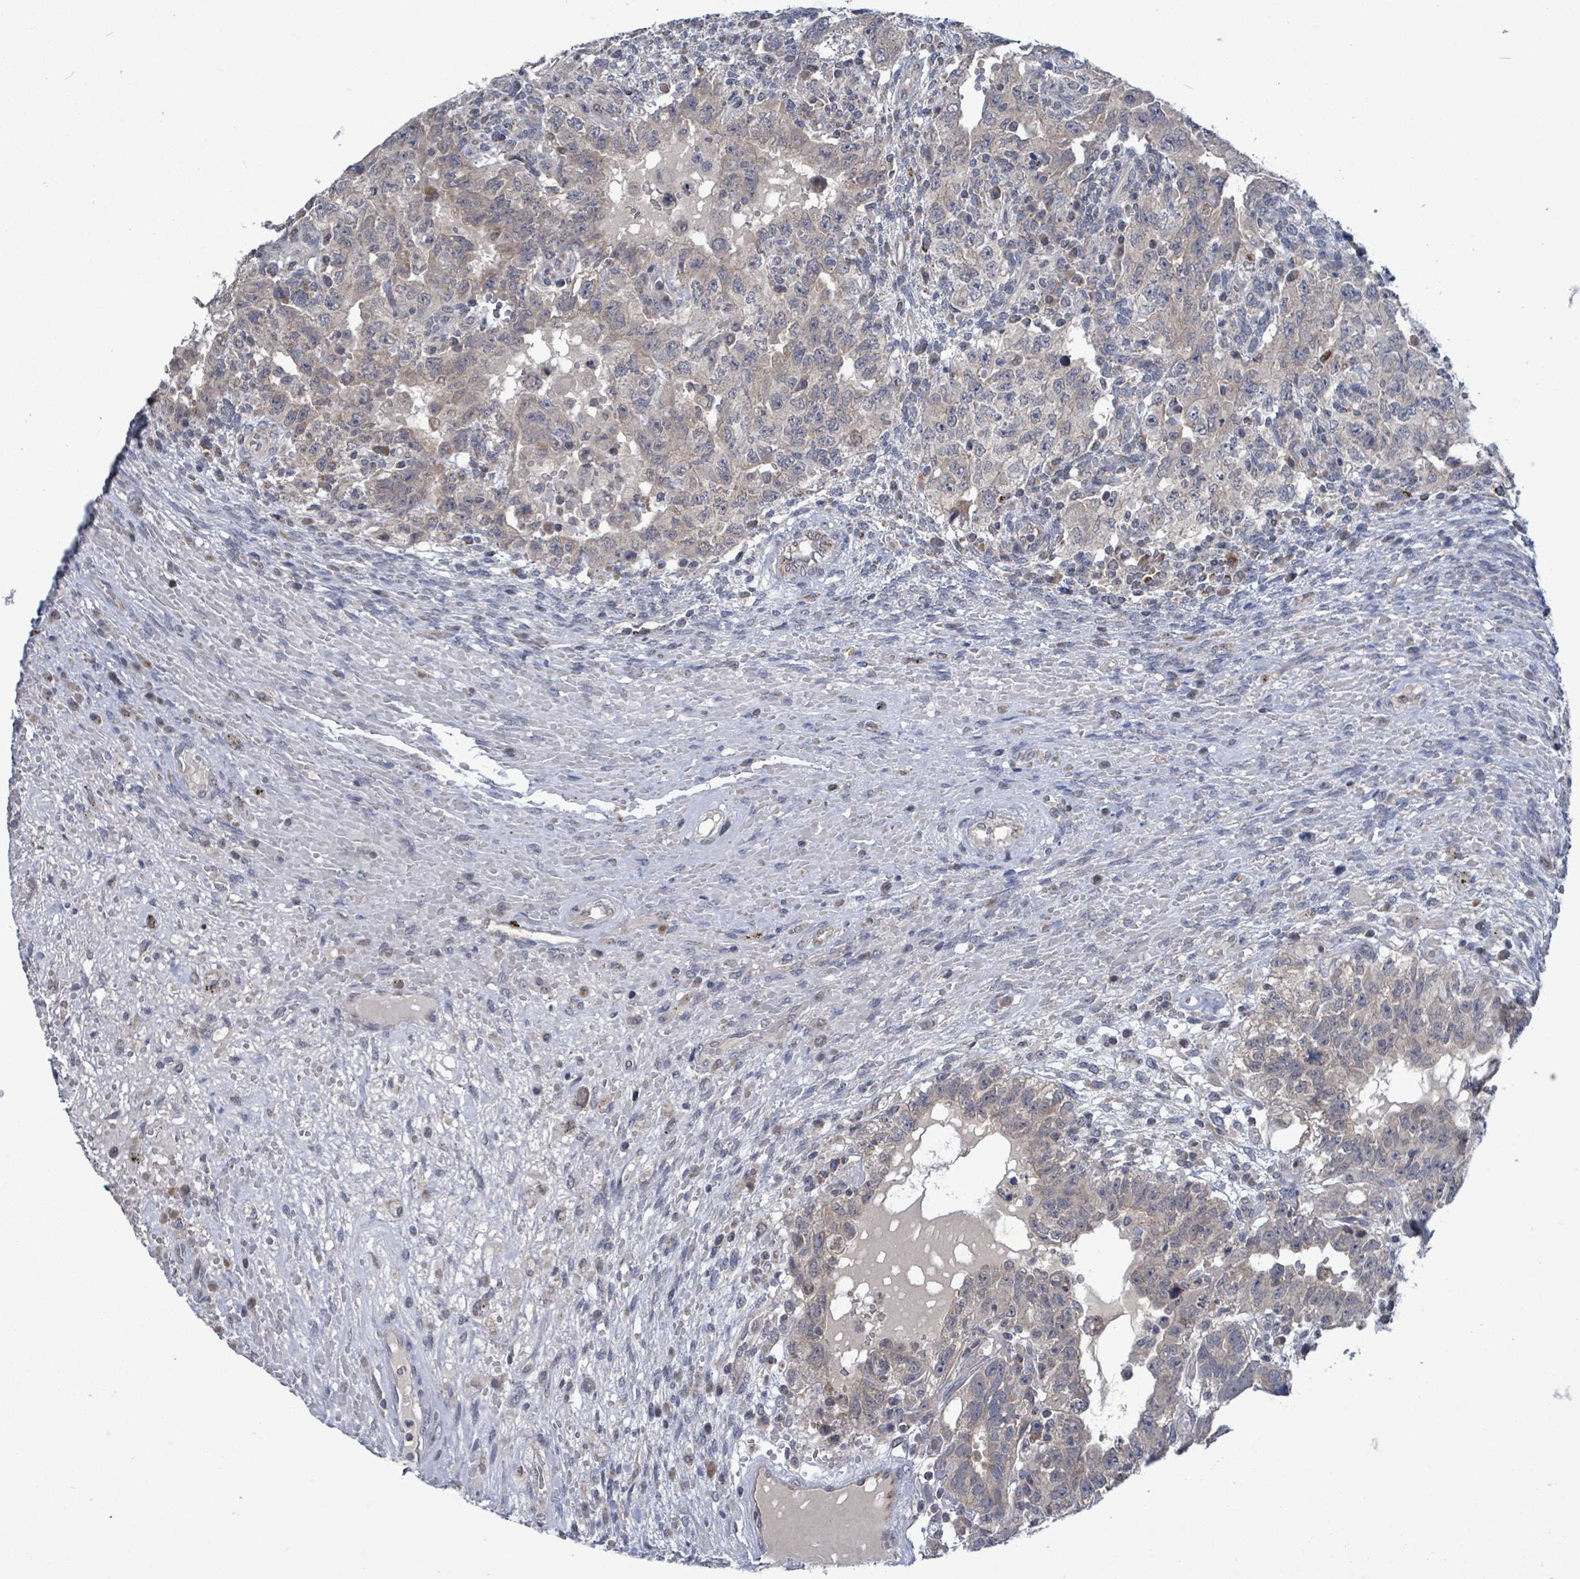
{"staining": {"intensity": "weak", "quantity": "<25%", "location": "cytoplasmic/membranous"}, "tissue": "testis cancer", "cell_type": "Tumor cells", "image_type": "cancer", "snomed": [{"axis": "morphology", "description": "Carcinoma, Embryonal, NOS"}, {"axis": "topography", "description": "Testis"}], "caption": "Immunohistochemistry (IHC) photomicrograph of testis embryonal carcinoma stained for a protein (brown), which demonstrates no positivity in tumor cells. (IHC, brightfield microscopy, high magnification).", "gene": "COQ10B", "patient": {"sex": "male", "age": 26}}